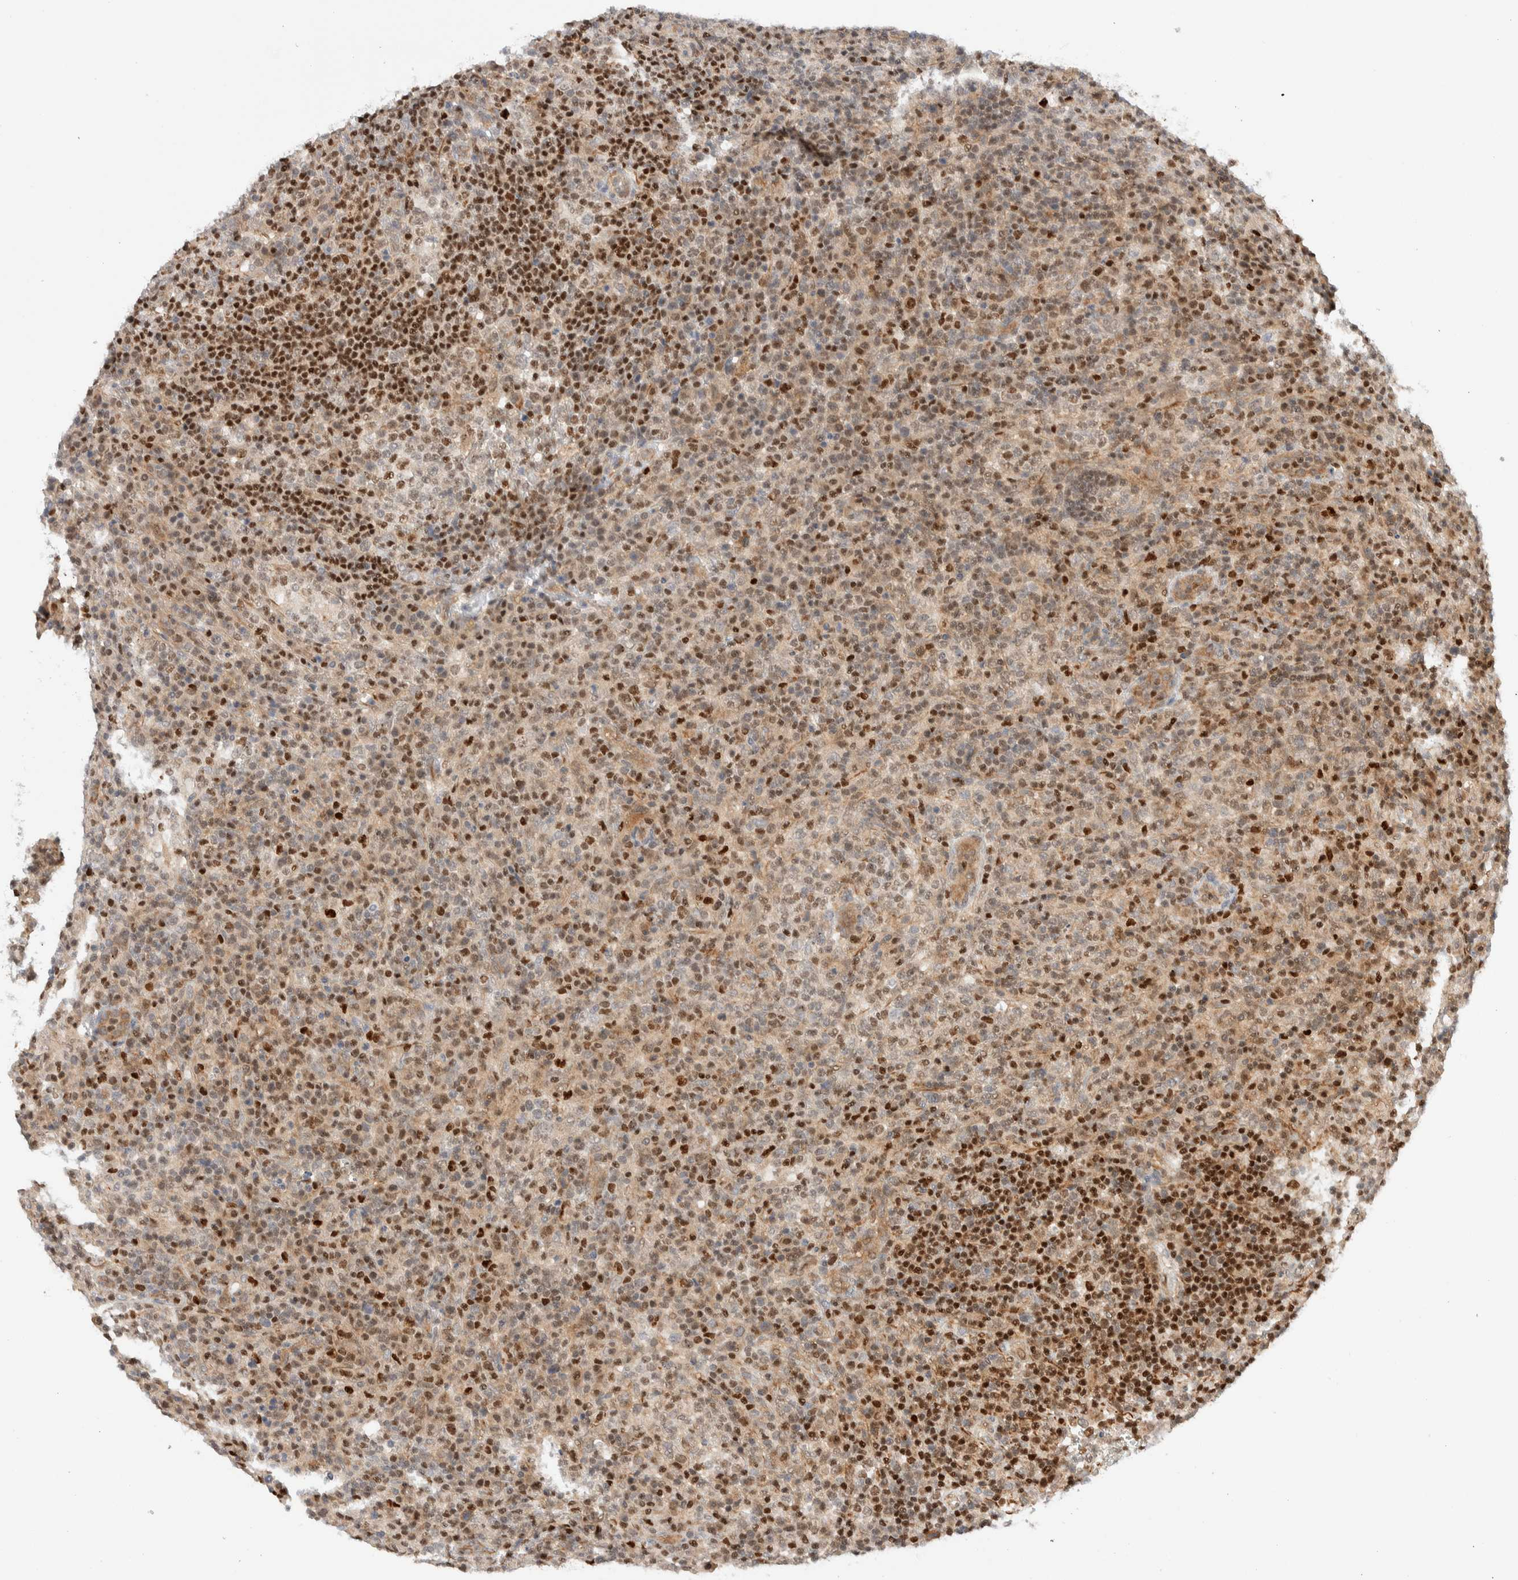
{"staining": {"intensity": "moderate", "quantity": ">75%", "location": "cytoplasmic/membranous,nuclear"}, "tissue": "lymphoma", "cell_type": "Tumor cells", "image_type": "cancer", "snomed": [{"axis": "morphology", "description": "Malignant lymphoma, non-Hodgkin's type, High grade"}, {"axis": "topography", "description": "Lymph node"}], "caption": "Immunohistochemical staining of human lymphoma reveals medium levels of moderate cytoplasmic/membranous and nuclear protein positivity in approximately >75% of tumor cells.", "gene": "C8orf76", "patient": {"sex": "female", "age": 76}}